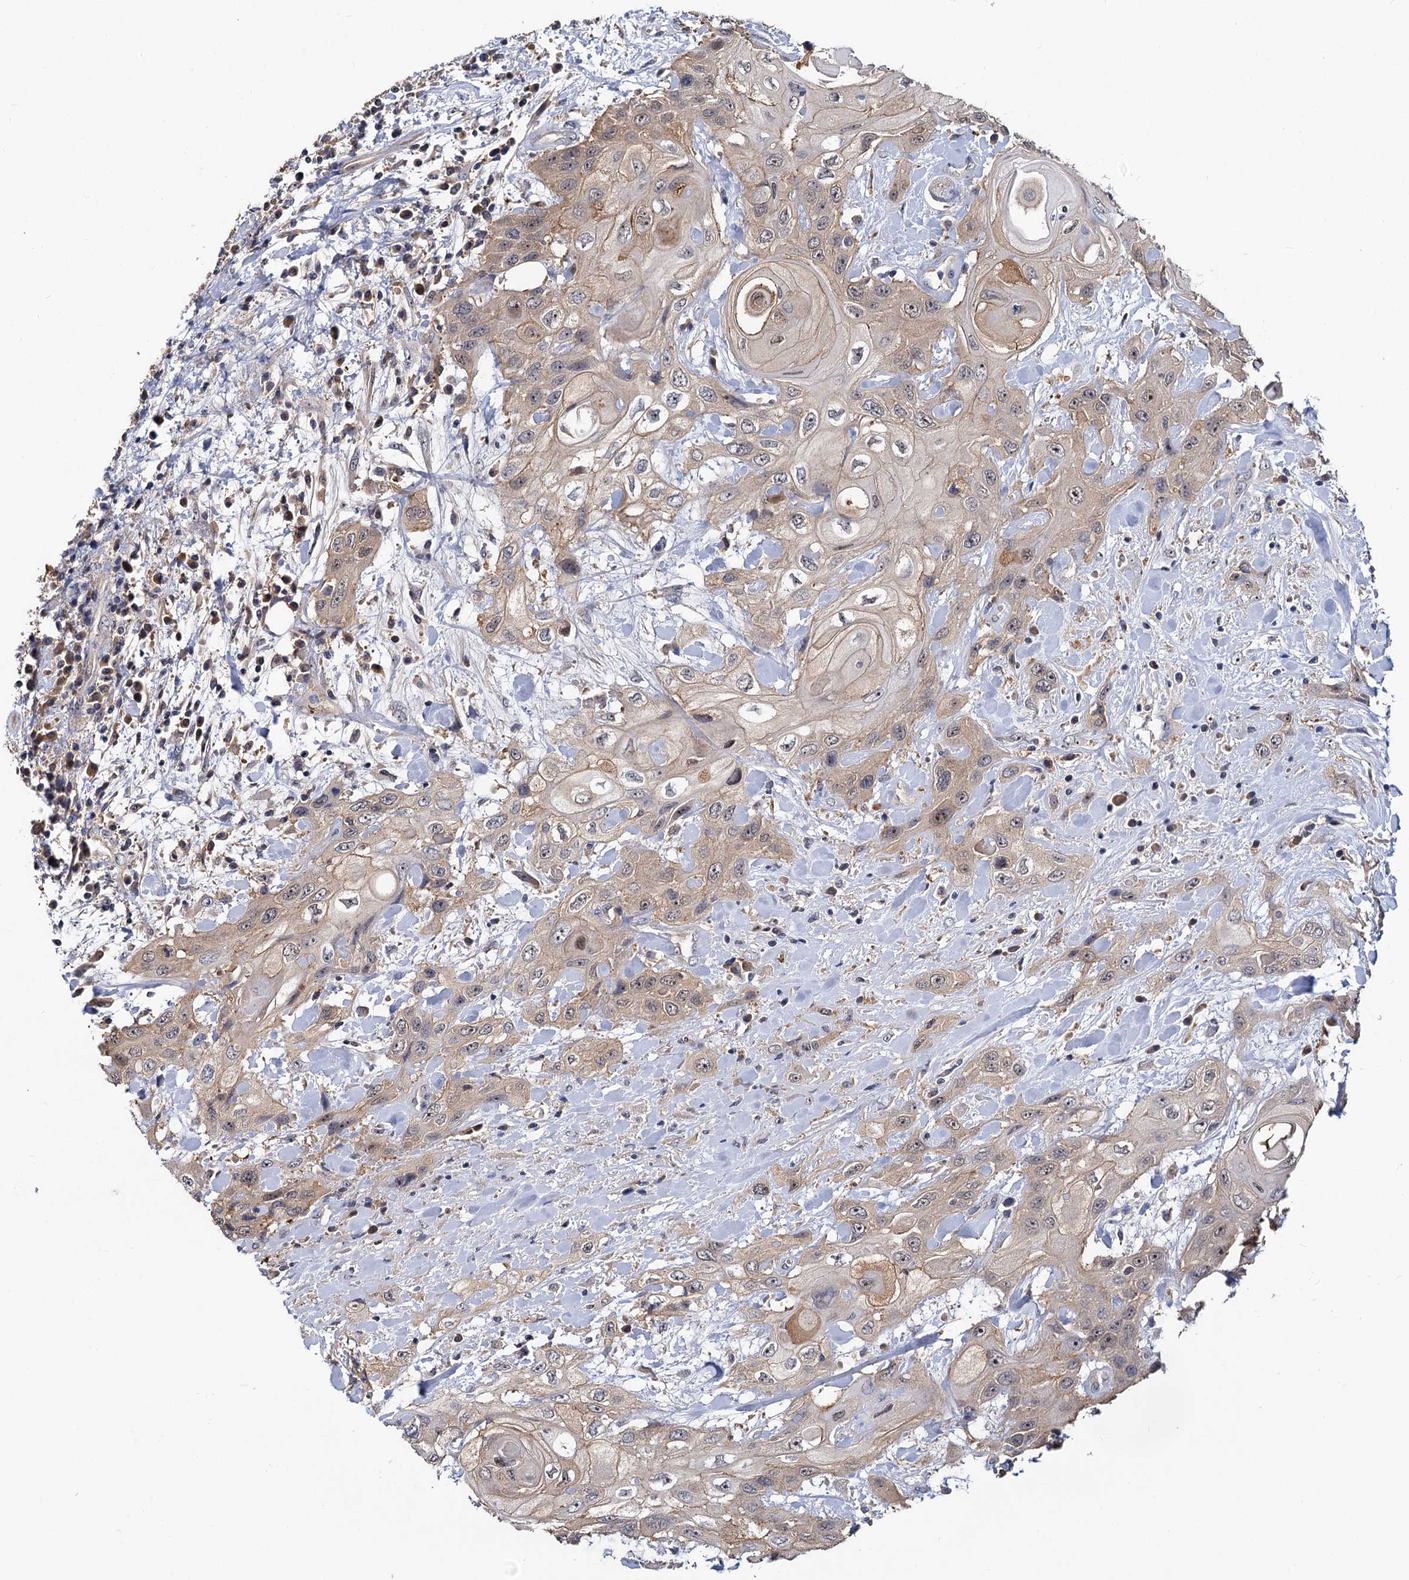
{"staining": {"intensity": "weak", "quantity": "25%-75%", "location": "cytoplasmic/membranous,nuclear"}, "tissue": "head and neck cancer", "cell_type": "Tumor cells", "image_type": "cancer", "snomed": [{"axis": "morphology", "description": "Squamous cell carcinoma, NOS"}, {"axis": "topography", "description": "Head-Neck"}], "caption": "The image displays staining of head and neck squamous cell carcinoma, revealing weak cytoplasmic/membranous and nuclear protein expression (brown color) within tumor cells.", "gene": "SNX15", "patient": {"sex": "female", "age": 43}}